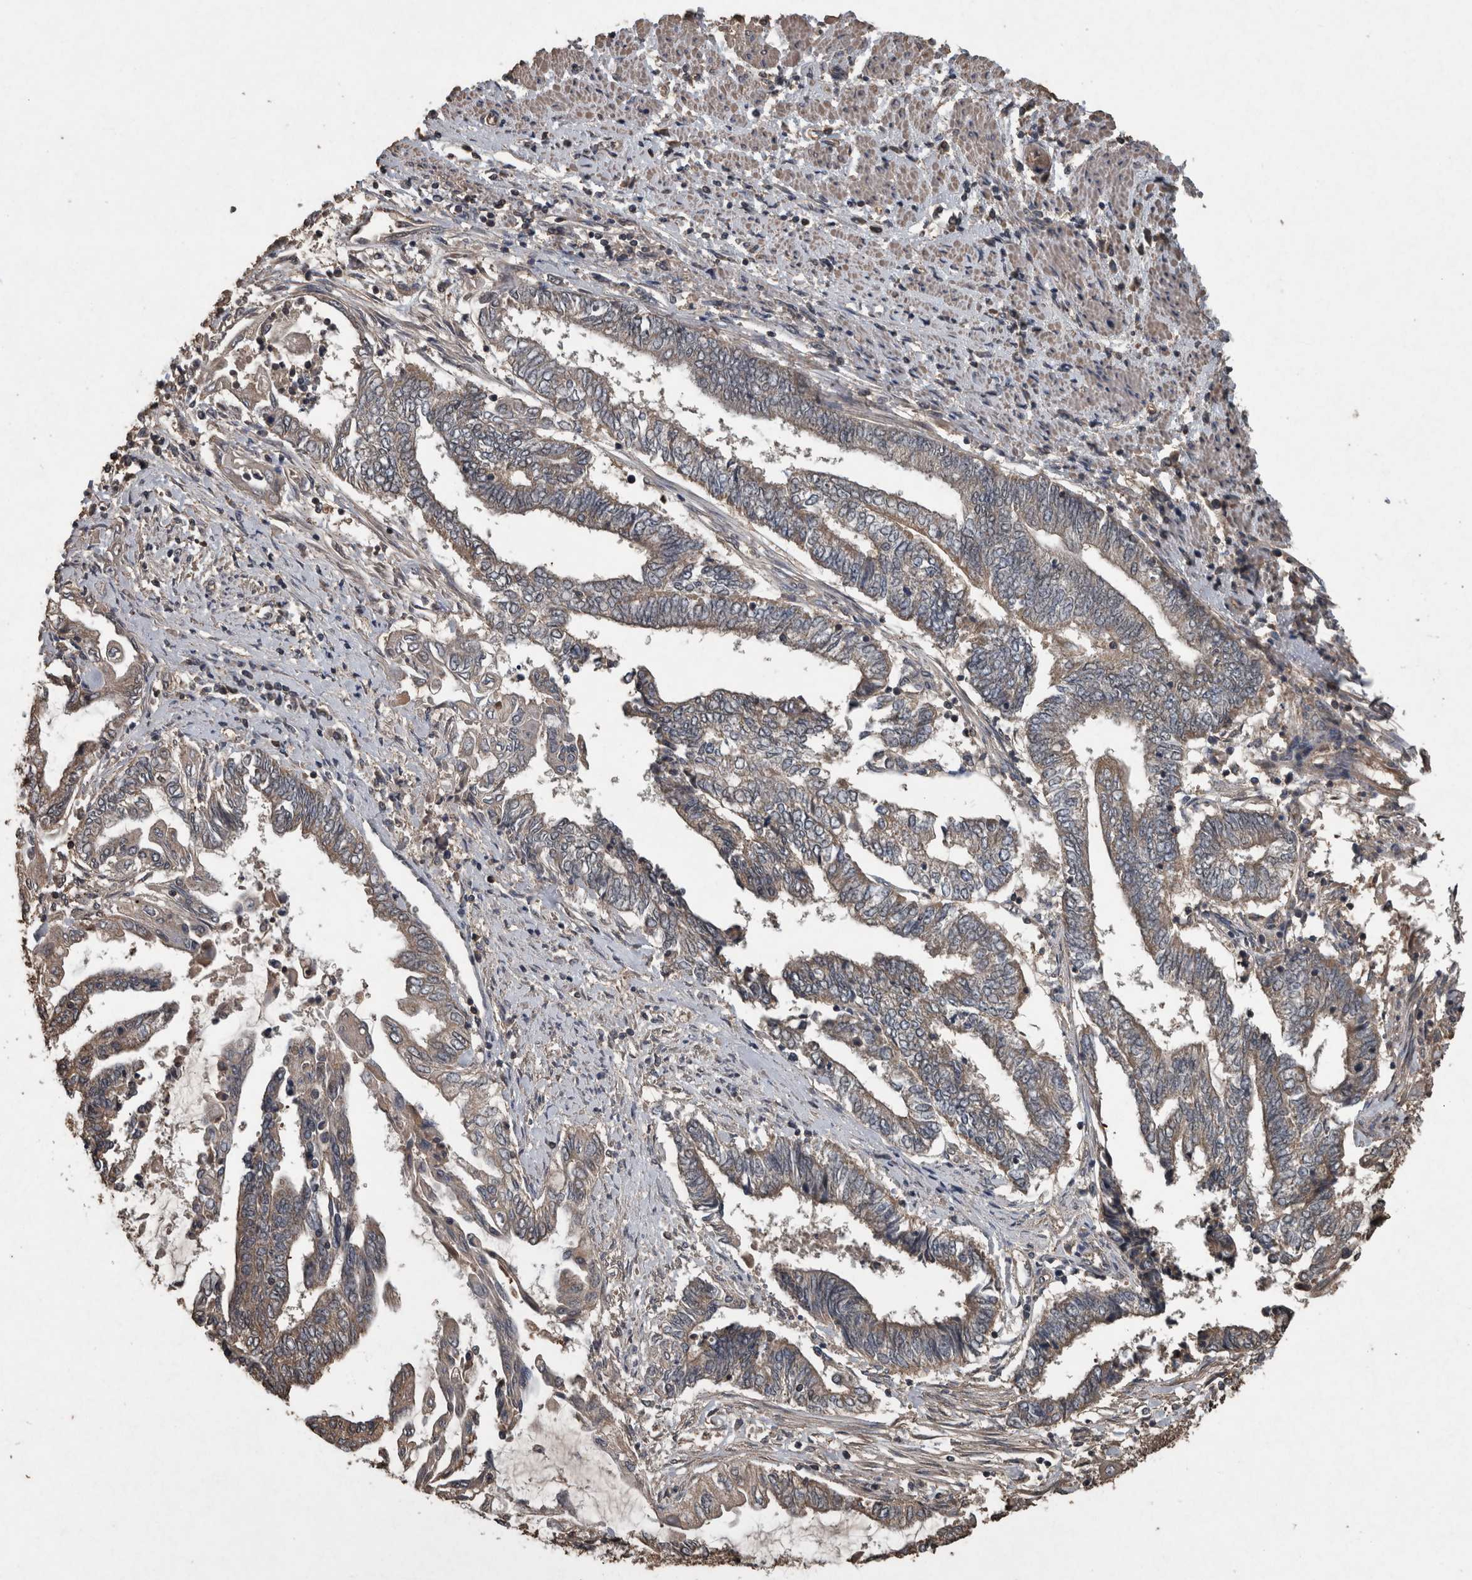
{"staining": {"intensity": "weak", "quantity": "25%-75%", "location": "cytoplasmic/membranous"}, "tissue": "endometrial cancer", "cell_type": "Tumor cells", "image_type": "cancer", "snomed": [{"axis": "morphology", "description": "Adenocarcinoma, NOS"}, {"axis": "topography", "description": "Uterus"}, {"axis": "topography", "description": "Endometrium"}], "caption": "DAB immunohistochemical staining of human adenocarcinoma (endometrial) displays weak cytoplasmic/membranous protein positivity in approximately 25%-75% of tumor cells.", "gene": "FGFRL1", "patient": {"sex": "female", "age": 70}}